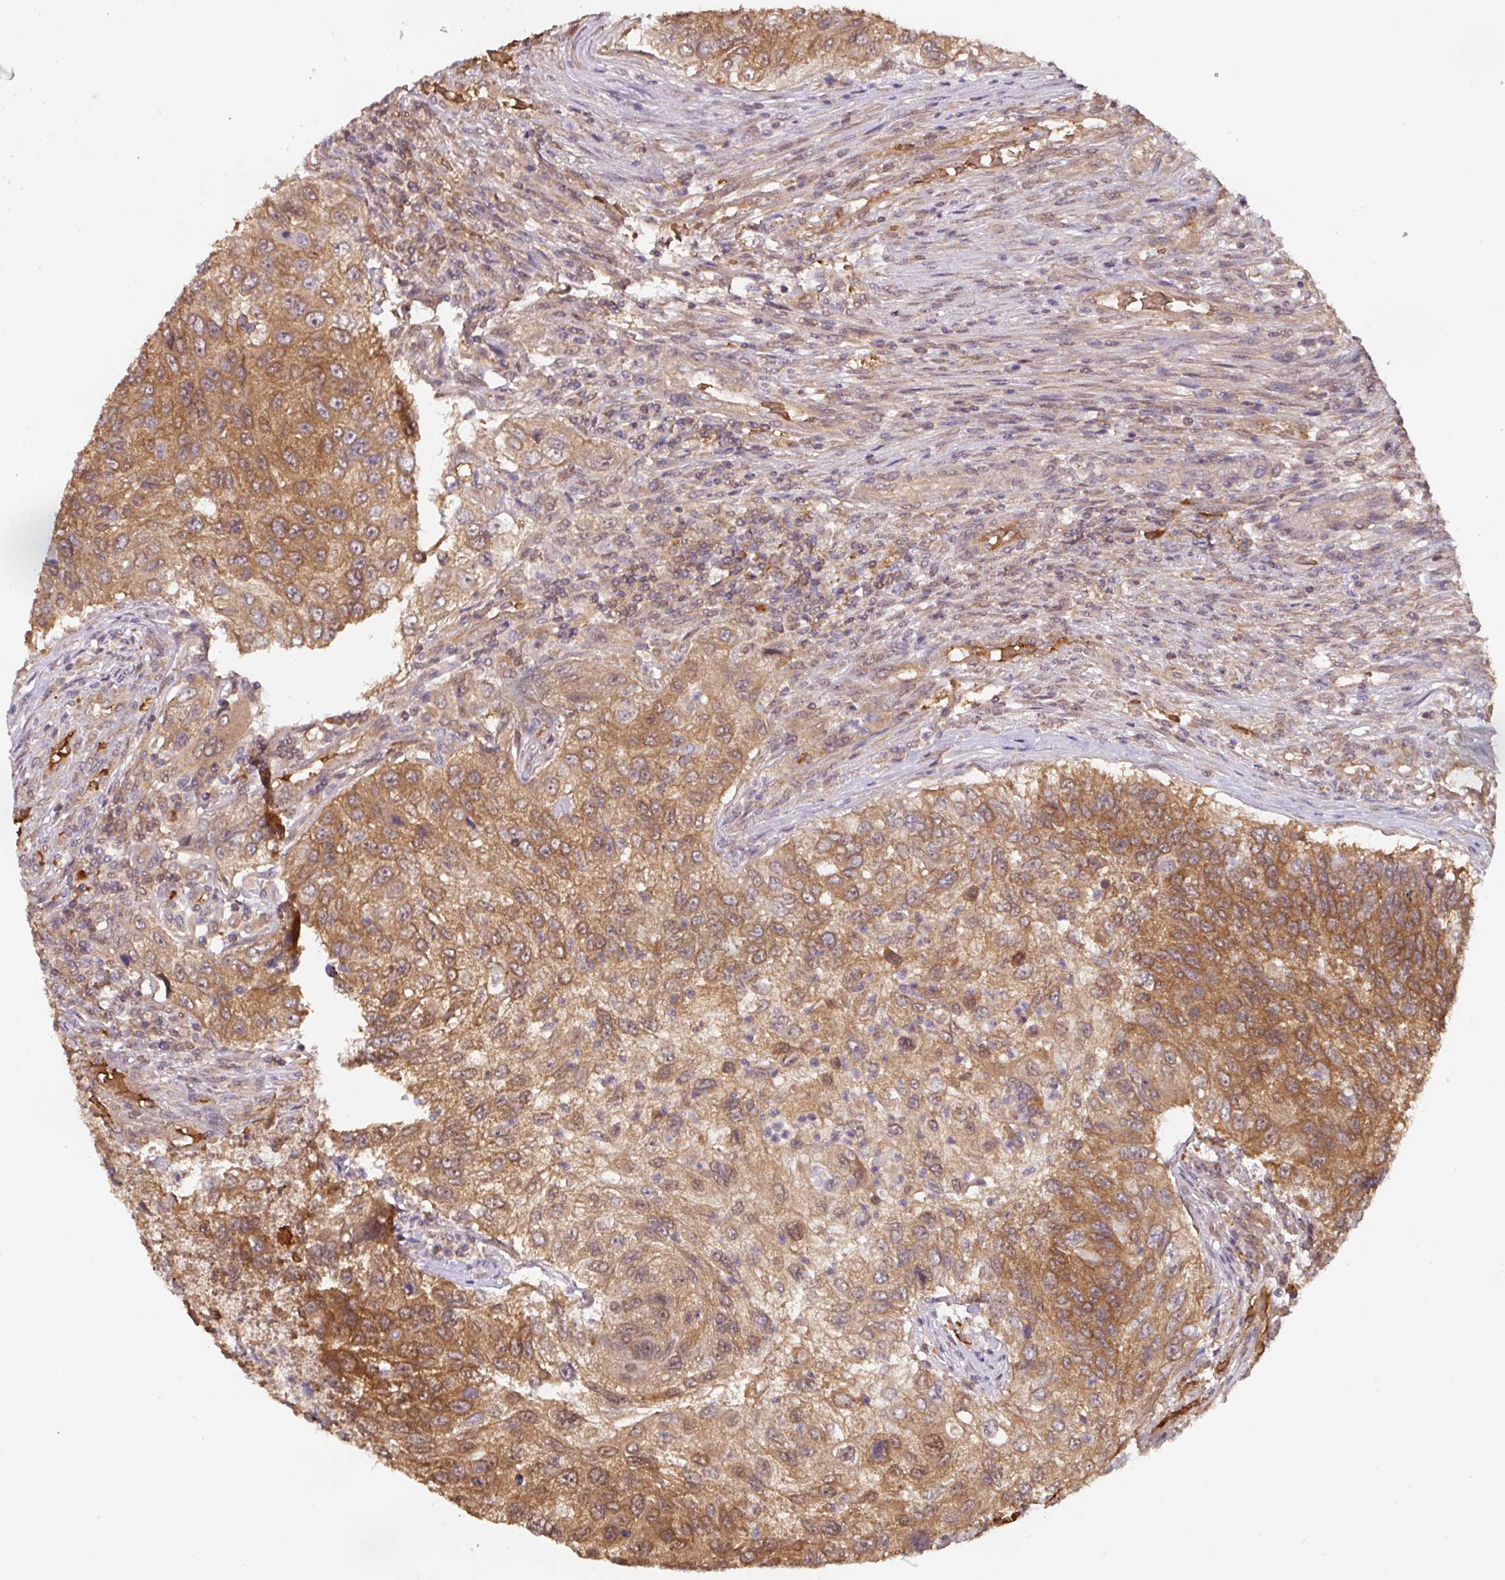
{"staining": {"intensity": "moderate", "quantity": ">75%", "location": "cytoplasmic/membranous"}, "tissue": "urothelial cancer", "cell_type": "Tumor cells", "image_type": "cancer", "snomed": [{"axis": "morphology", "description": "Urothelial carcinoma, High grade"}, {"axis": "topography", "description": "Urinary bladder"}], "caption": "Tumor cells display medium levels of moderate cytoplasmic/membranous positivity in about >75% of cells in human high-grade urothelial carcinoma.", "gene": "ST13", "patient": {"sex": "female", "age": 60}}